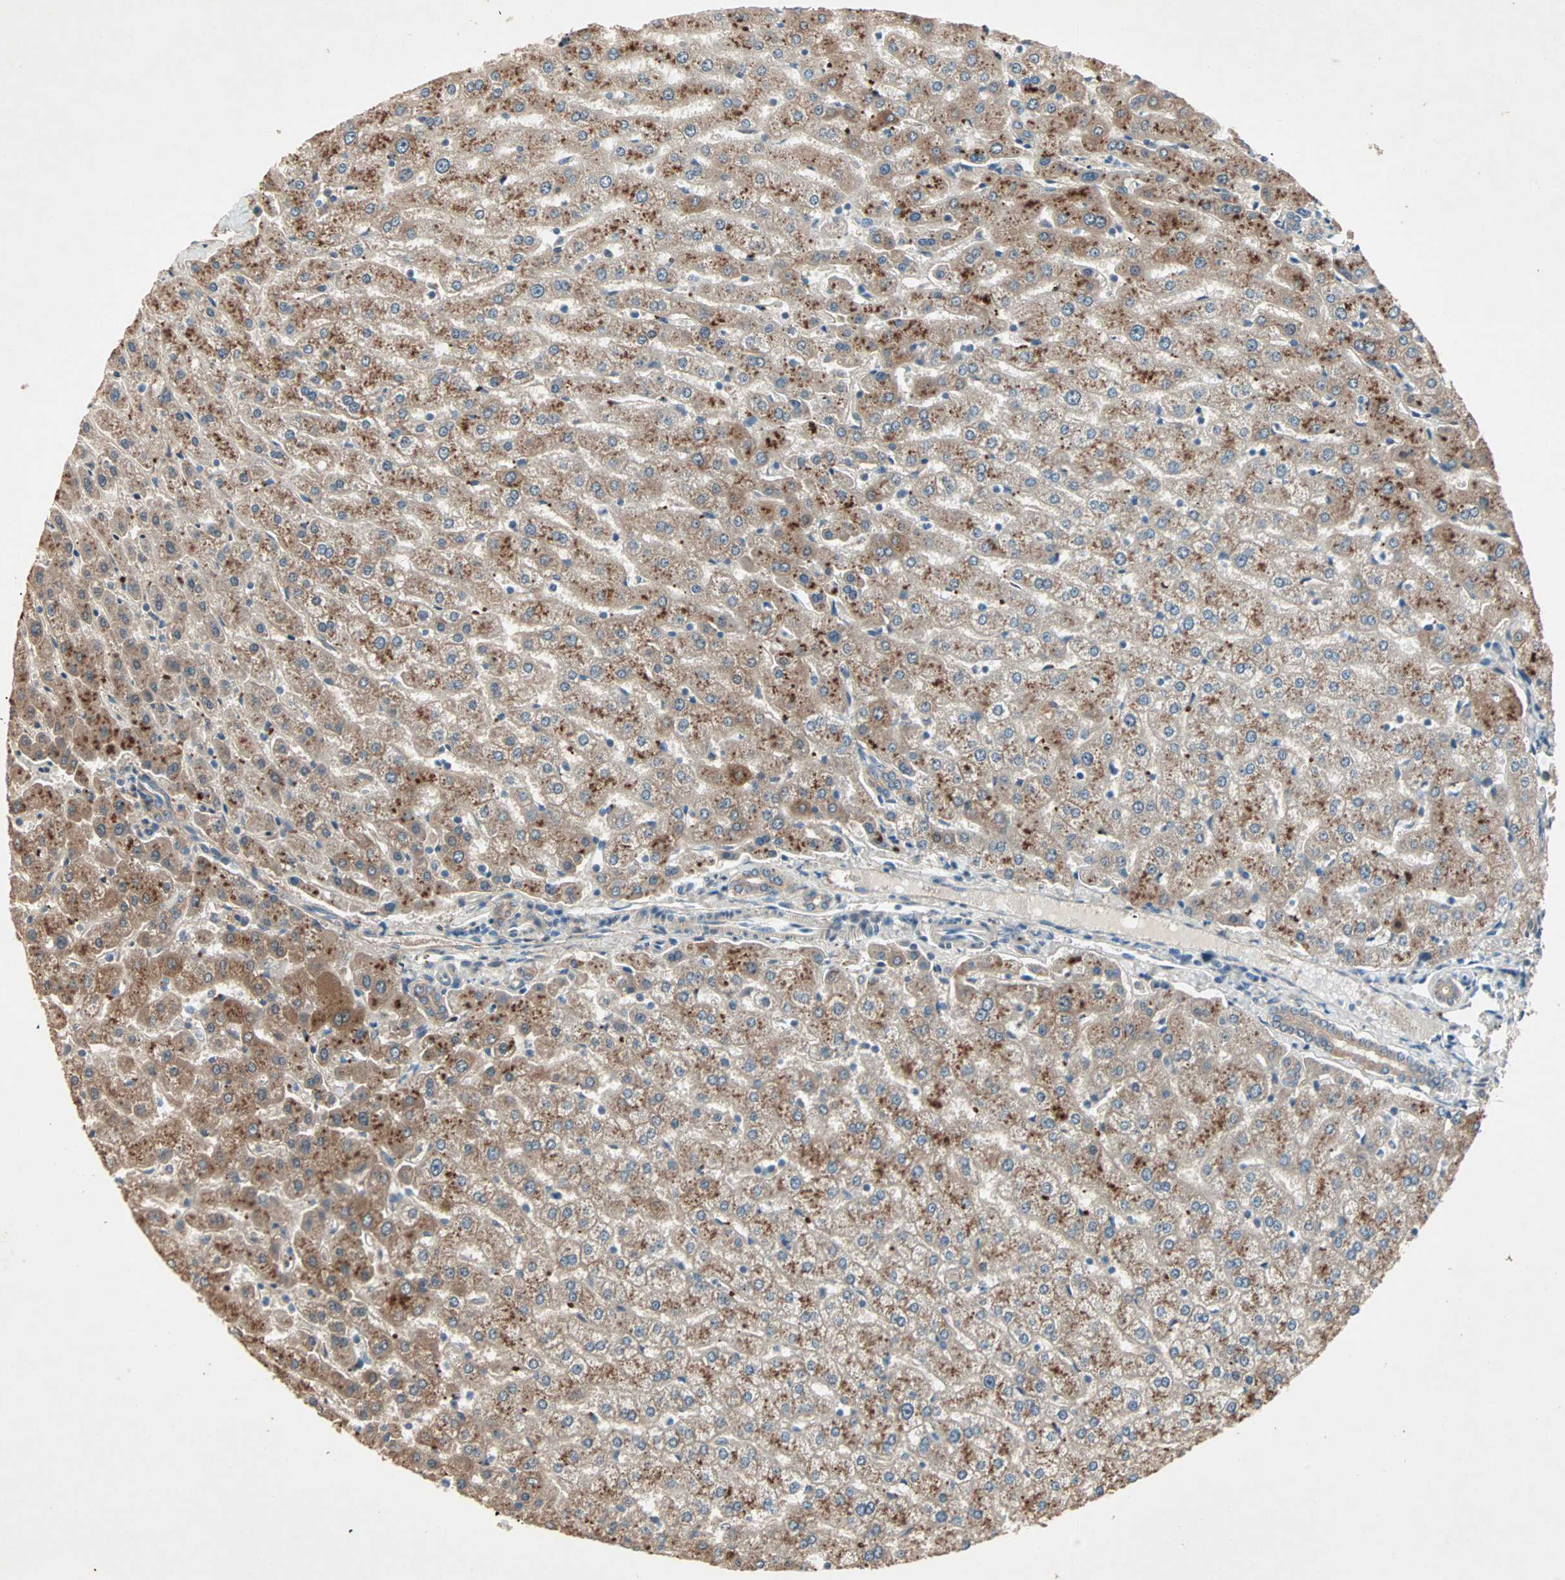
{"staining": {"intensity": "weak", "quantity": "<25%", "location": "cytoplasmic/membranous"}, "tissue": "liver", "cell_type": "Cholangiocytes", "image_type": "normal", "snomed": [{"axis": "morphology", "description": "Normal tissue, NOS"}, {"axis": "morphology", "description": "Fibrosis, NOS"}, {"axis": "topography", "description": "Liver"}], "caption": "Immunohistochemistry histopathology image of normal human liver stained for a protein (brown), which demonstrates no positivity in cholangiocytes.", "gene": "SDSL", "patient": {"sex": "female", "age": 29}}